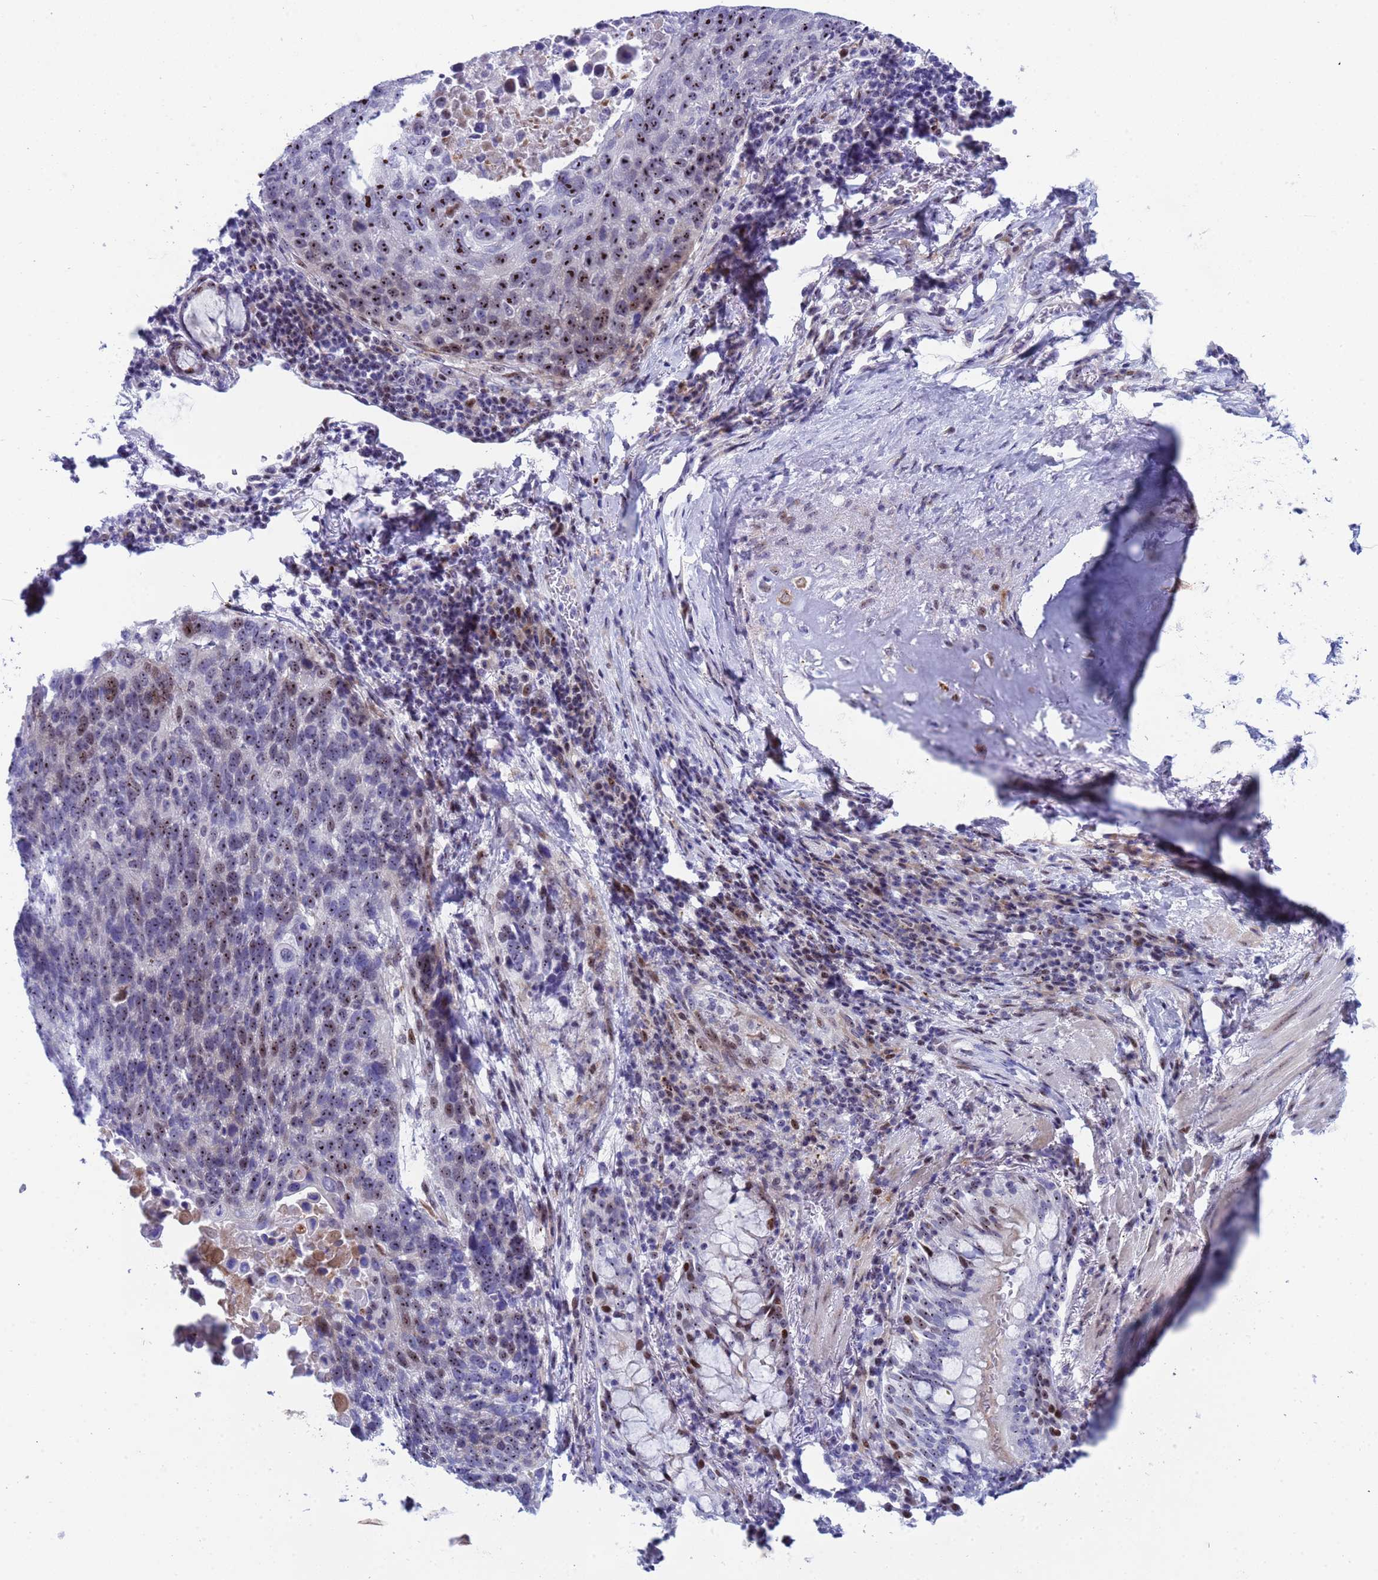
{"staining": {"intensity": "strong", "quantity": "<25%", "location": "nuclear"}, "tissue": "lung cancer", "cell_type": "Tumor cells", "image_type": "cancer", "snomed": [{"axis": "morphology", "description": "Squamous cell carcinoma, NOS"}, {"axis": "topography", "description": "Lung"}], "caption": "Protein staining displays strong nuclear staining in about <25% of tumor cells in lung squamous cell carcinoma.", "gene": "POP5", "patient": {"sex": "male", "age": 66}}